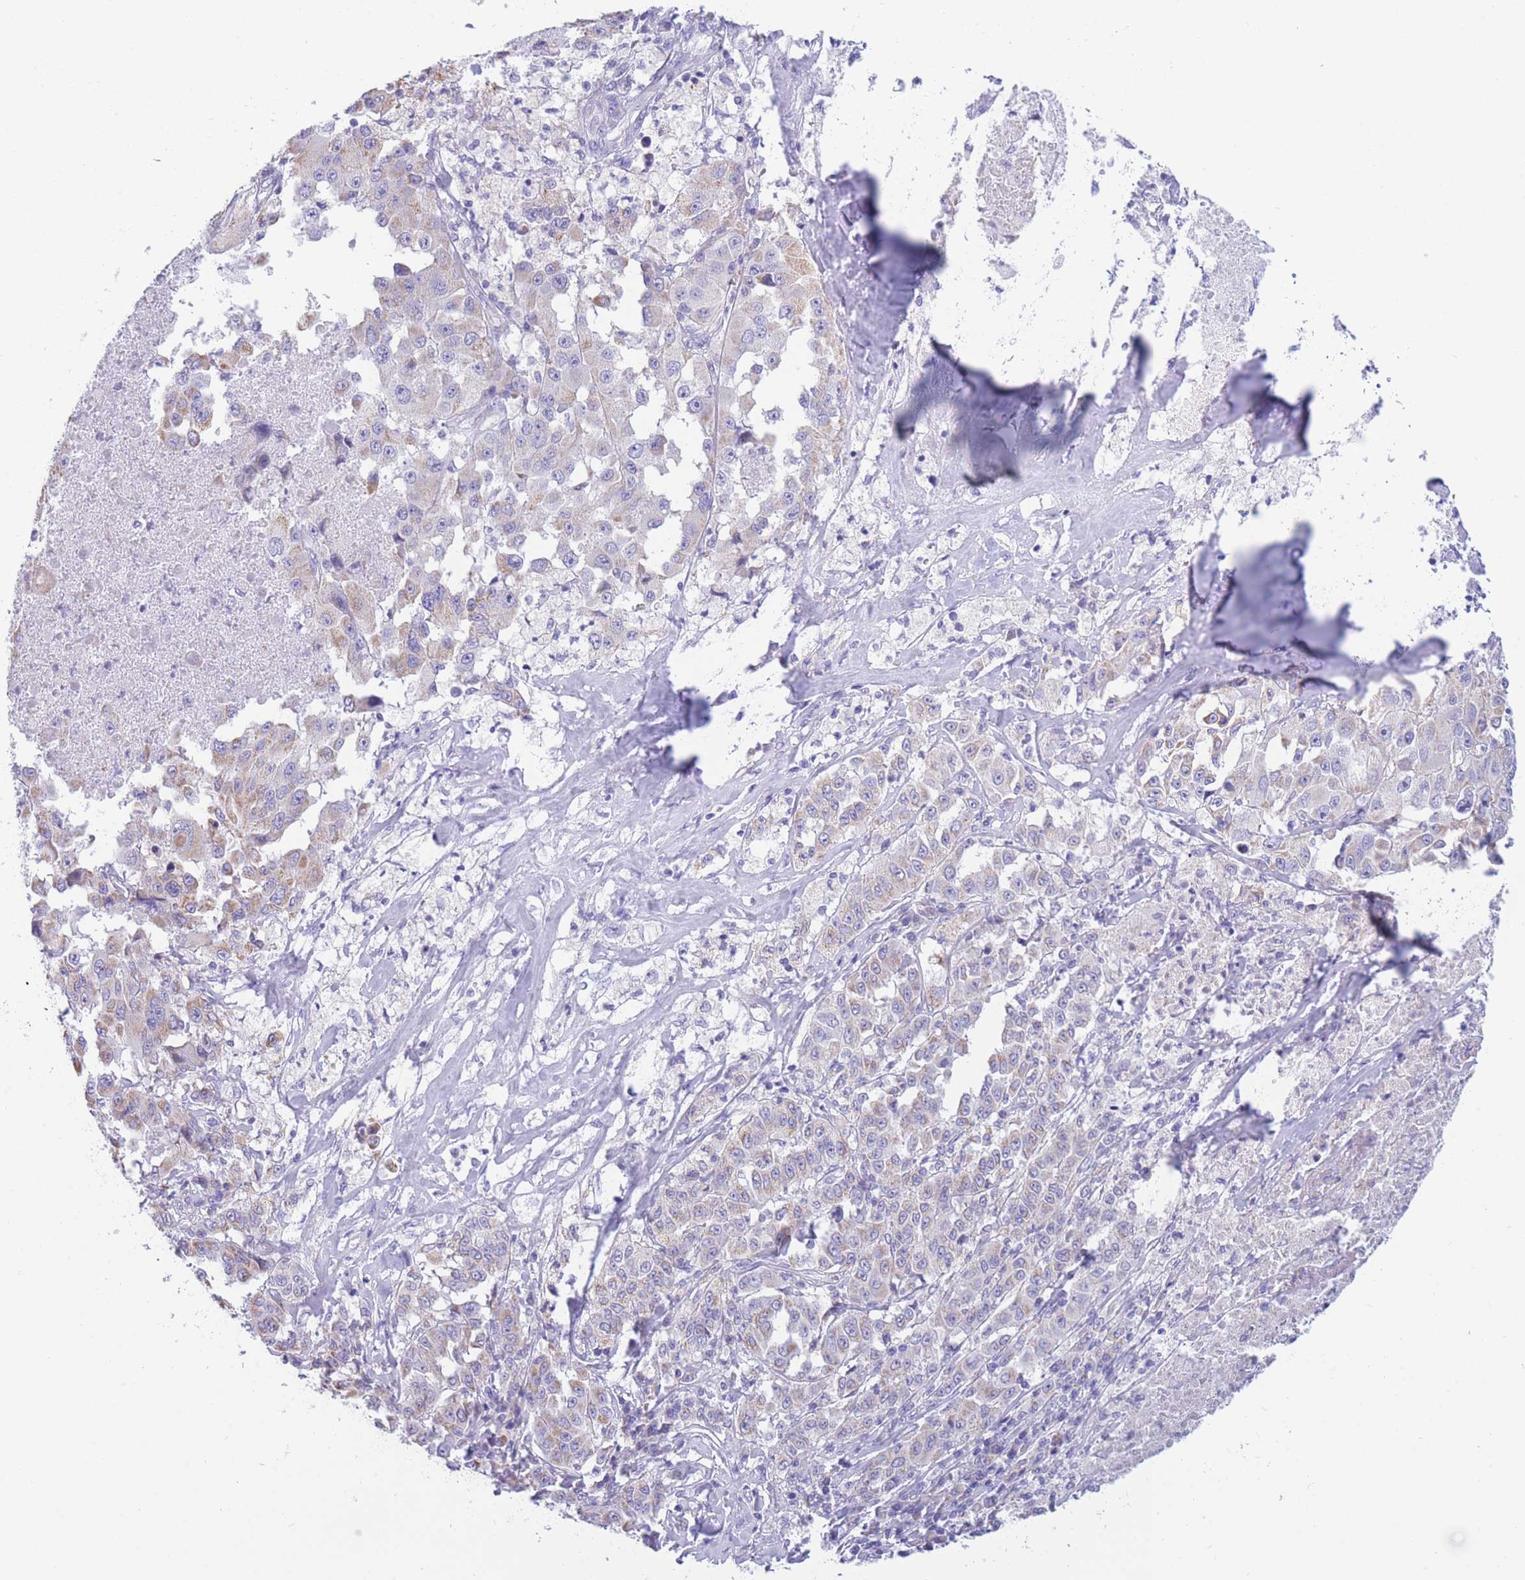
{"staining": {"intensity": "weak", "quantity": "25%-75%", "location": "cytoplasmic/membranous"}, "tissue": "melanoma", "cell_type": "Tumor cells", "image_type": "cancer", "snomed": [{"axis": "morphology", "description": "Malignant melanoma, Metastatic site"}, {"axis": "topography", "description": "Lymph node"}], "caption": "Protein expression by immunohistochemistry demonstrates weak cytoplasmic/membranous expression in approximately 25%-75% of tumor cells in melanoma.", "gene": "DHRS11", "patient": {"sex": "male", "age": 62}}